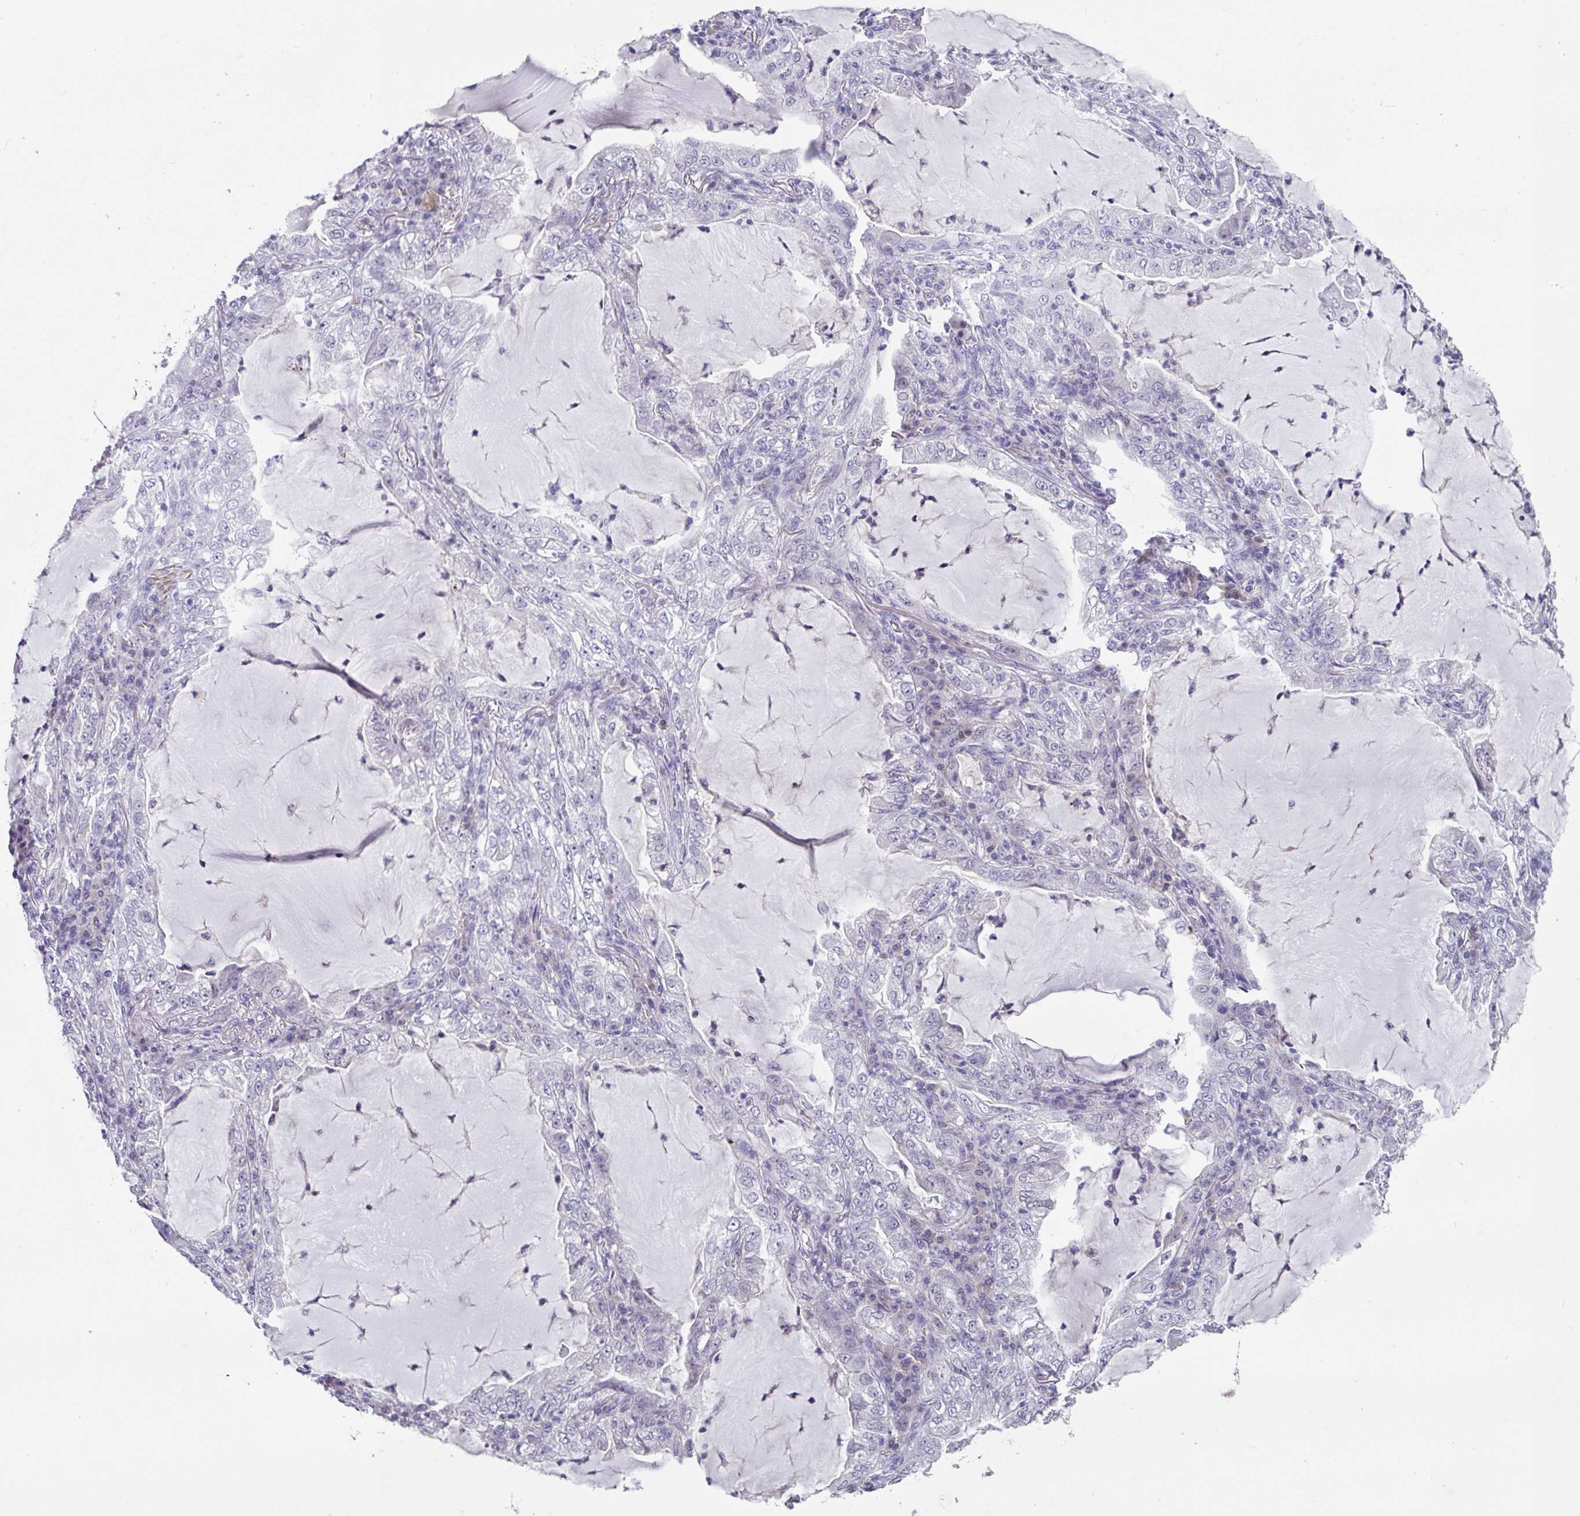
{"staining": {"intensity": "negative", "quantity": "none", "location": "none"}, "tissue": "lung cancer", "cell_type": "Tumor cells", "image_type": "cancer", "snomed": [{"axis": "morphology", "description": "Adenocarcinoma, NOS"}, {"axis": "topography", "description": "Lung"}], "caption": "Lung cancer was stained to show a protein in brown. There is no significant expression in tumor cells.", "gene": "GLTPD2", "patient": {"sex": "female", "age": 73}}